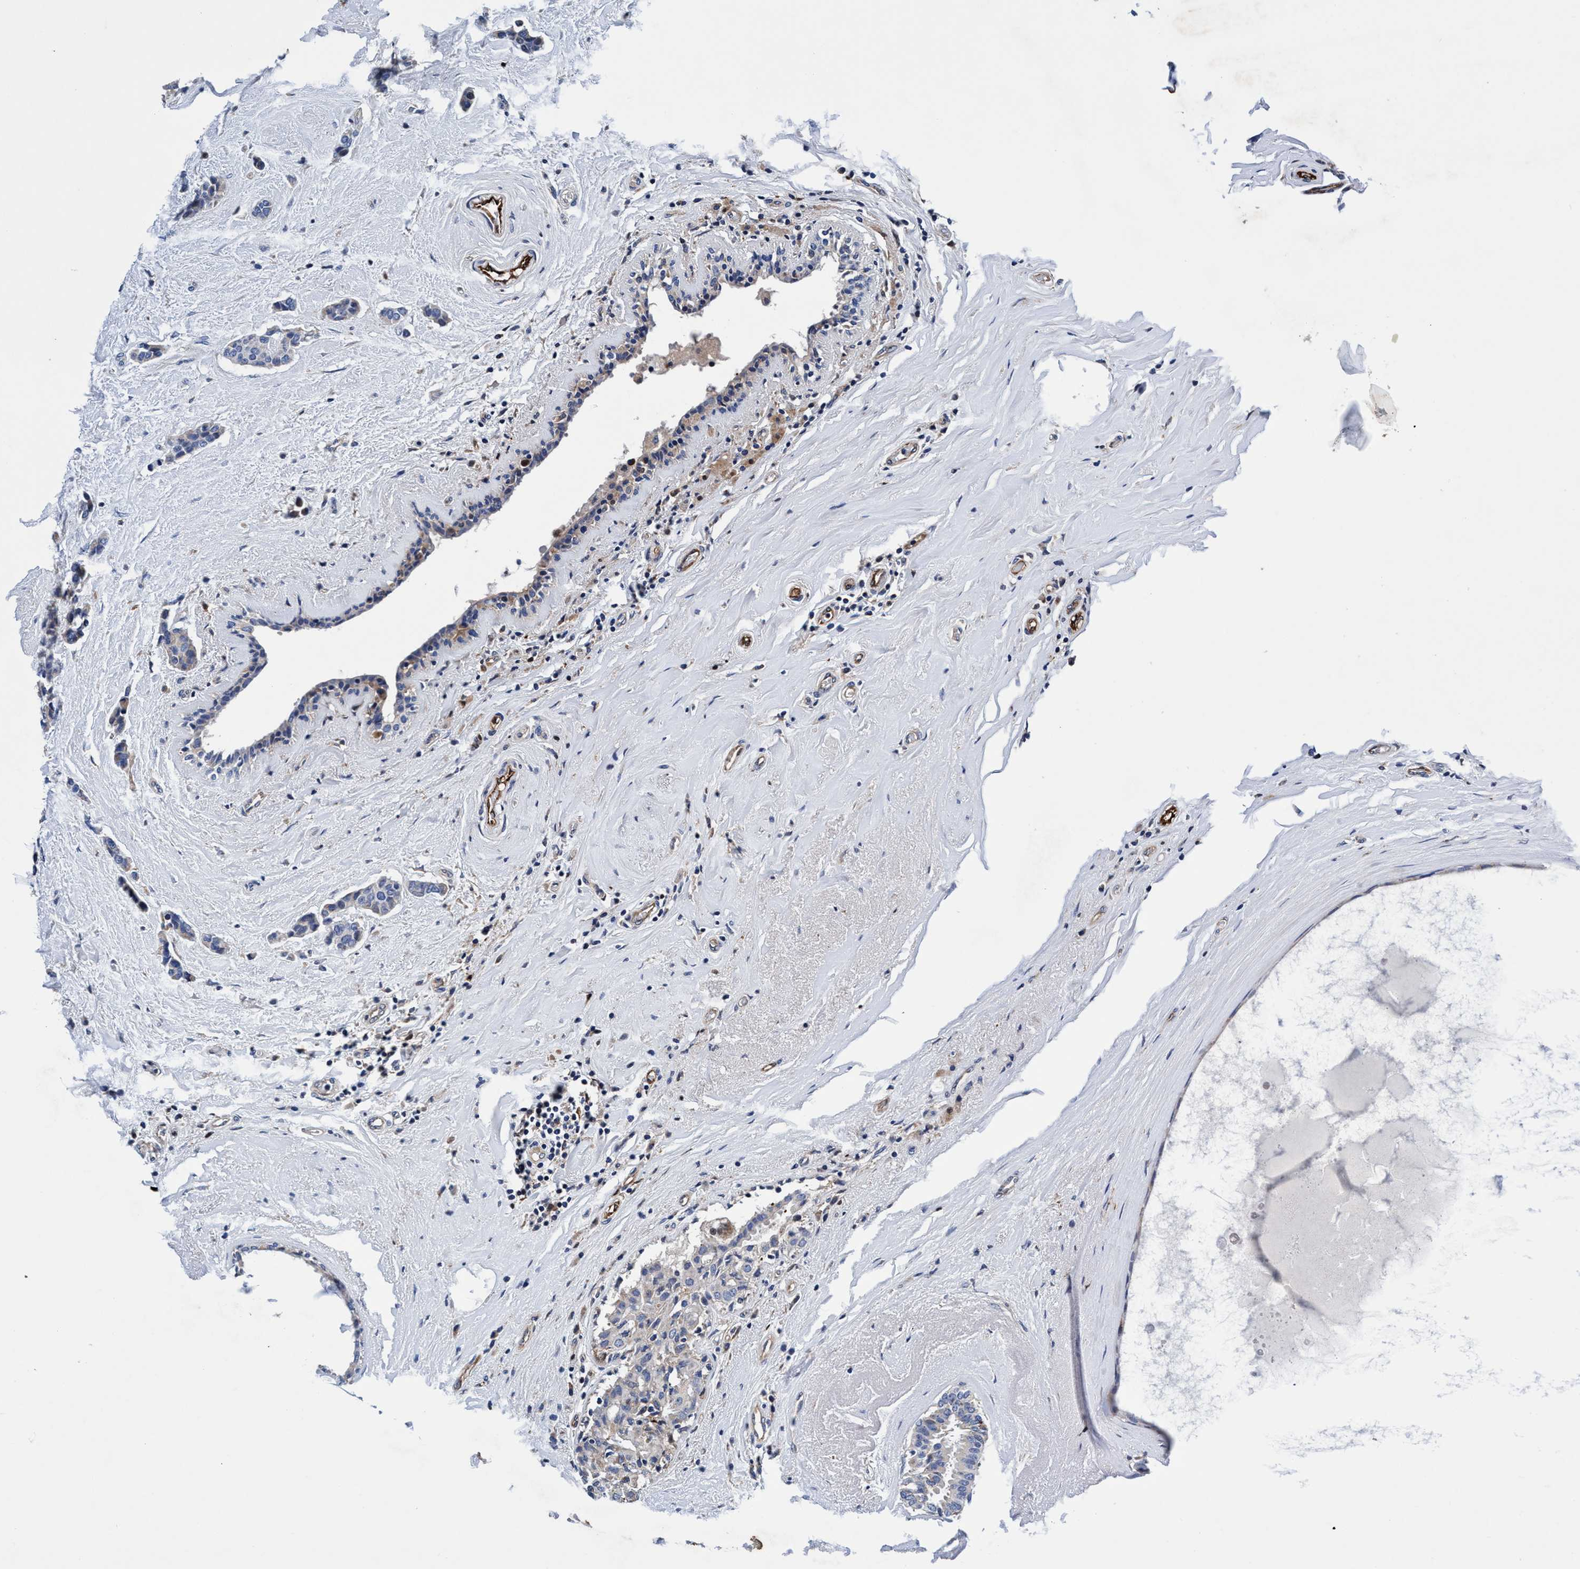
{"staining": {"intensity": "negative", "quantity": "none", "location": "none"}, "tissue": "breast cancer", "cell_type": "Tumor cells", "image_type": "cancer", "snomed": [{"axis": "morphology", "description": "Duct carcinoma"}, {"axis": "topography", "description": "Breast"}], "caption": "This is an immunohistochemistry histopathology image of human breast cancer (intraductal carcinoma). There is no staining in tumor cells.", "gene": "UBALD2", "patient": {"sex": "female", "age": 55}}